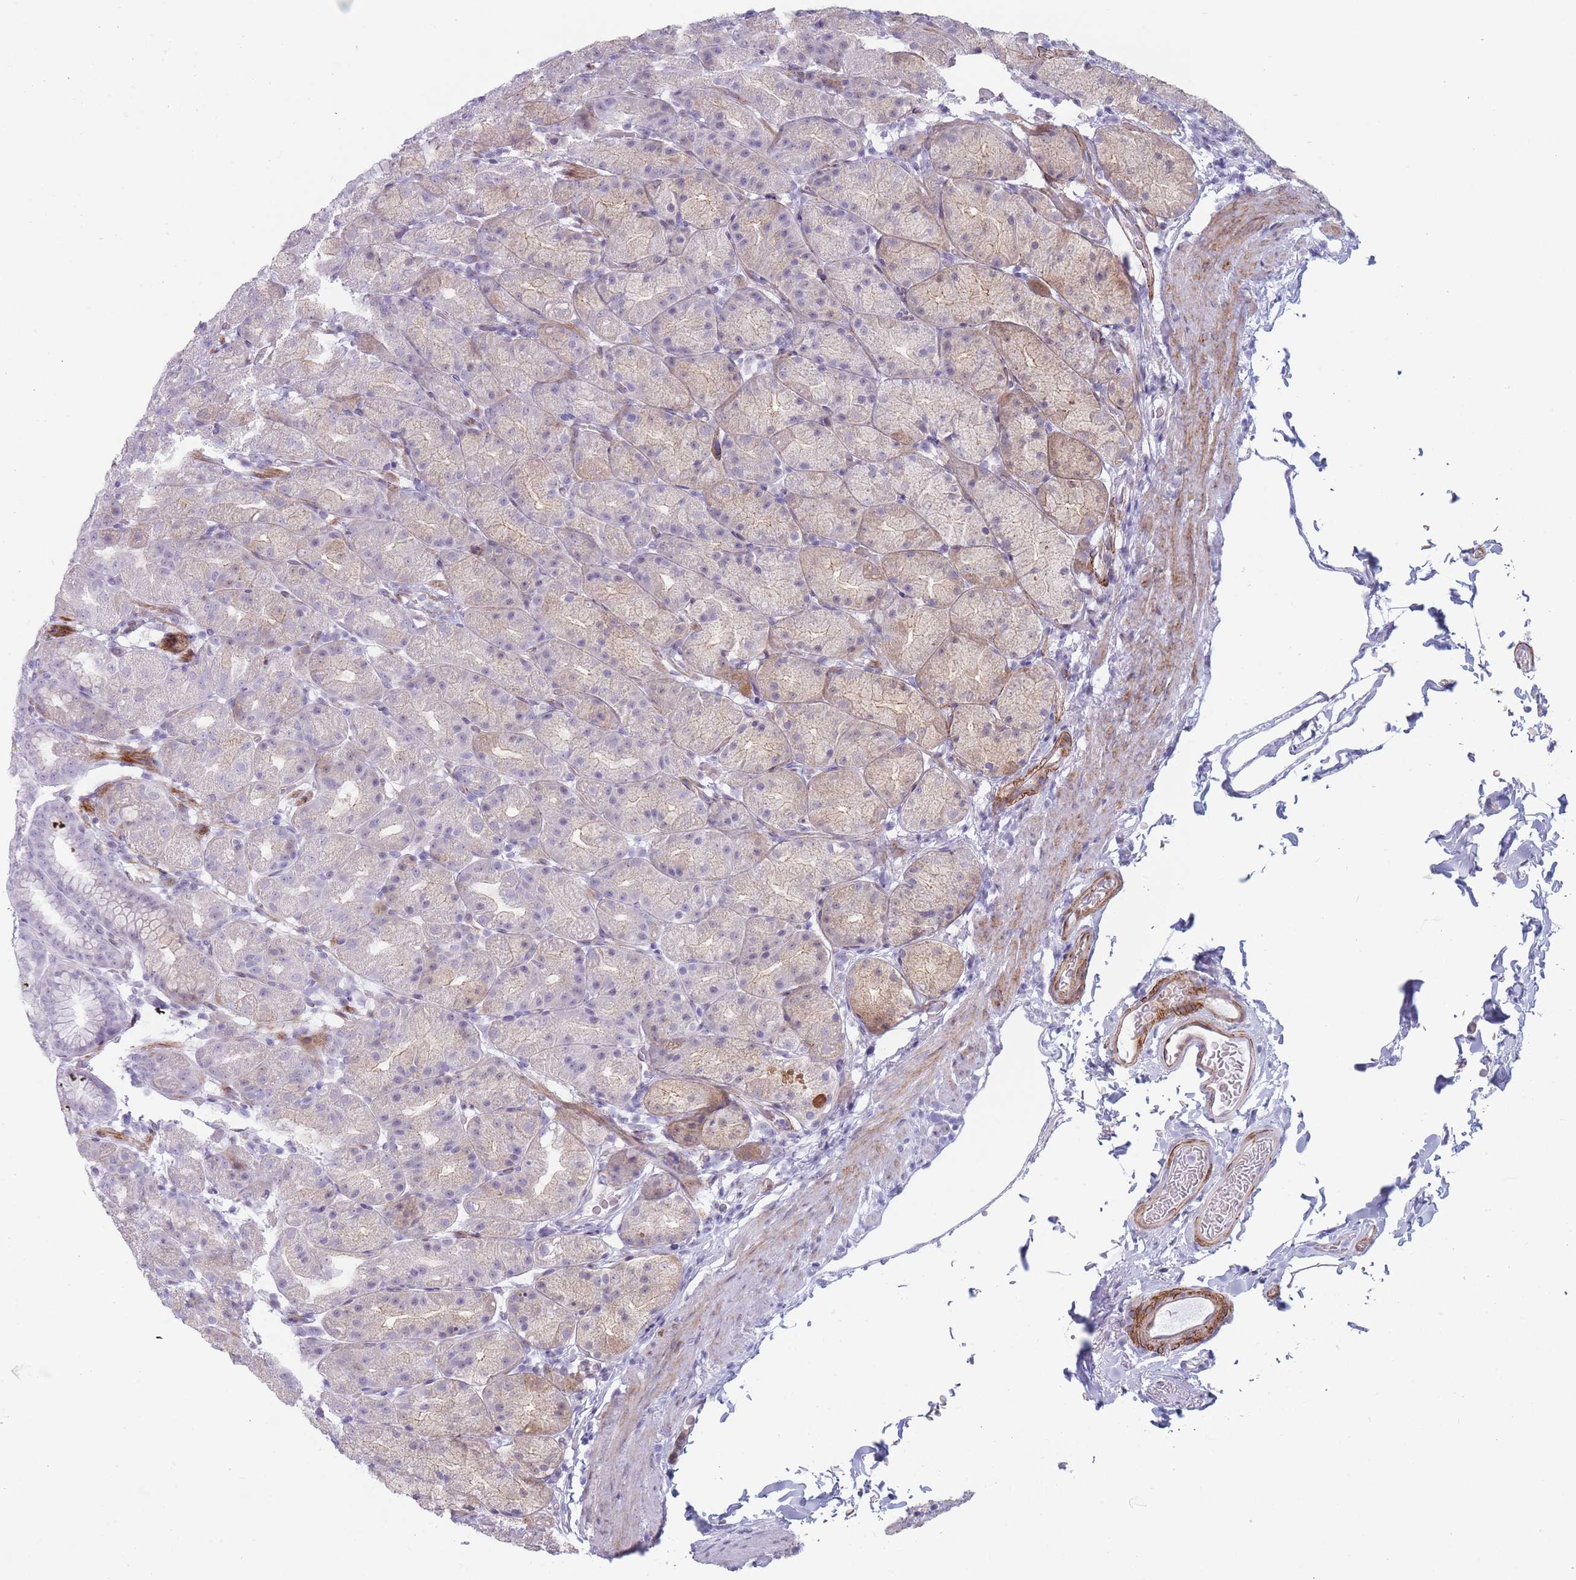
{"staining": {"intensity": "strong", "quantity": "25%-75%", "location": "cytoplasmic/membranous"}, "tissue": "stomach", "cell_type": "Glandular cells", "image_type": "normal", "snomed": [{"axis": "morphology", "description": "Normal tissue, NOS"}, {"axis": "topography", "description": "Stomach, upper"}, {"axis": "topography", "description": "Stomach"}], "caption": "Immunohistochemical staining of unremarkable human stomach demonstrates 25%-75% levels of strong cytoplasmic/membranous protein staining in about 25%-75% of glandular cells.", "gene": "IFNA10", "patient": {"sex": "male", "age": 68}}